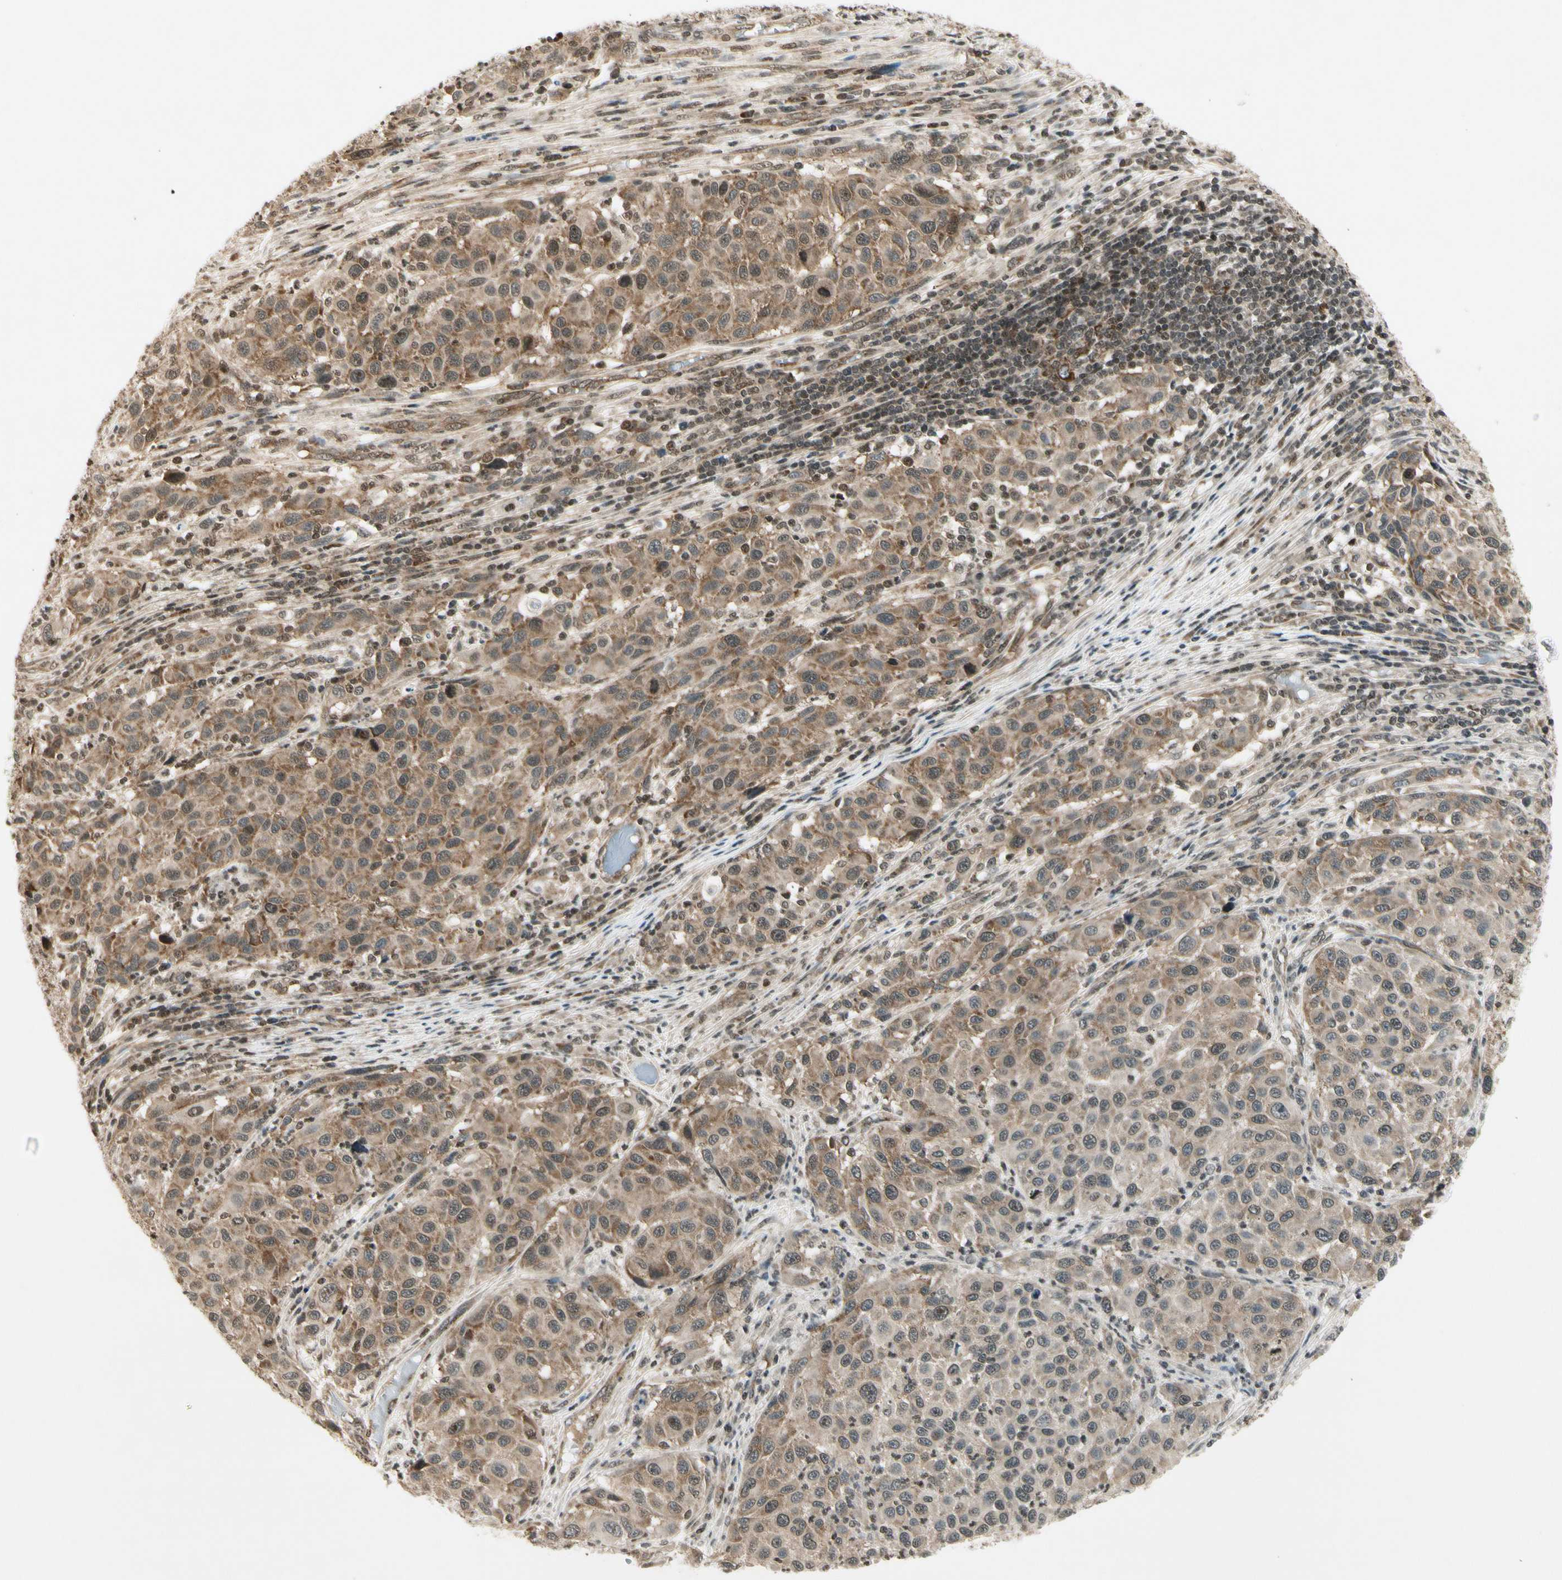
{"staining": {"intensity": "moderate", "quantity": ">75%", "location": "cytoplasmic/membranous"}, "tissue": "melanoma", "cell_type": "Tumor cells", "image_type": "cancer", "snomed": [{"axis": "morphology", "description": "Malignant melanoma, Metastatic site"}, {"axis": "topography", "description": "Lymph node"}], "caption": "Tumor cells display medium levels of moderate cytoplasmic/membranous expression in approximately >75% of cells in human melanoma. Using DAB (brown) and hematoxylin (blue) stains, captured at high magnification using brightfield microscopy.", "gene": "SMN2", "patient": {"sex": "male", "age": 61}}